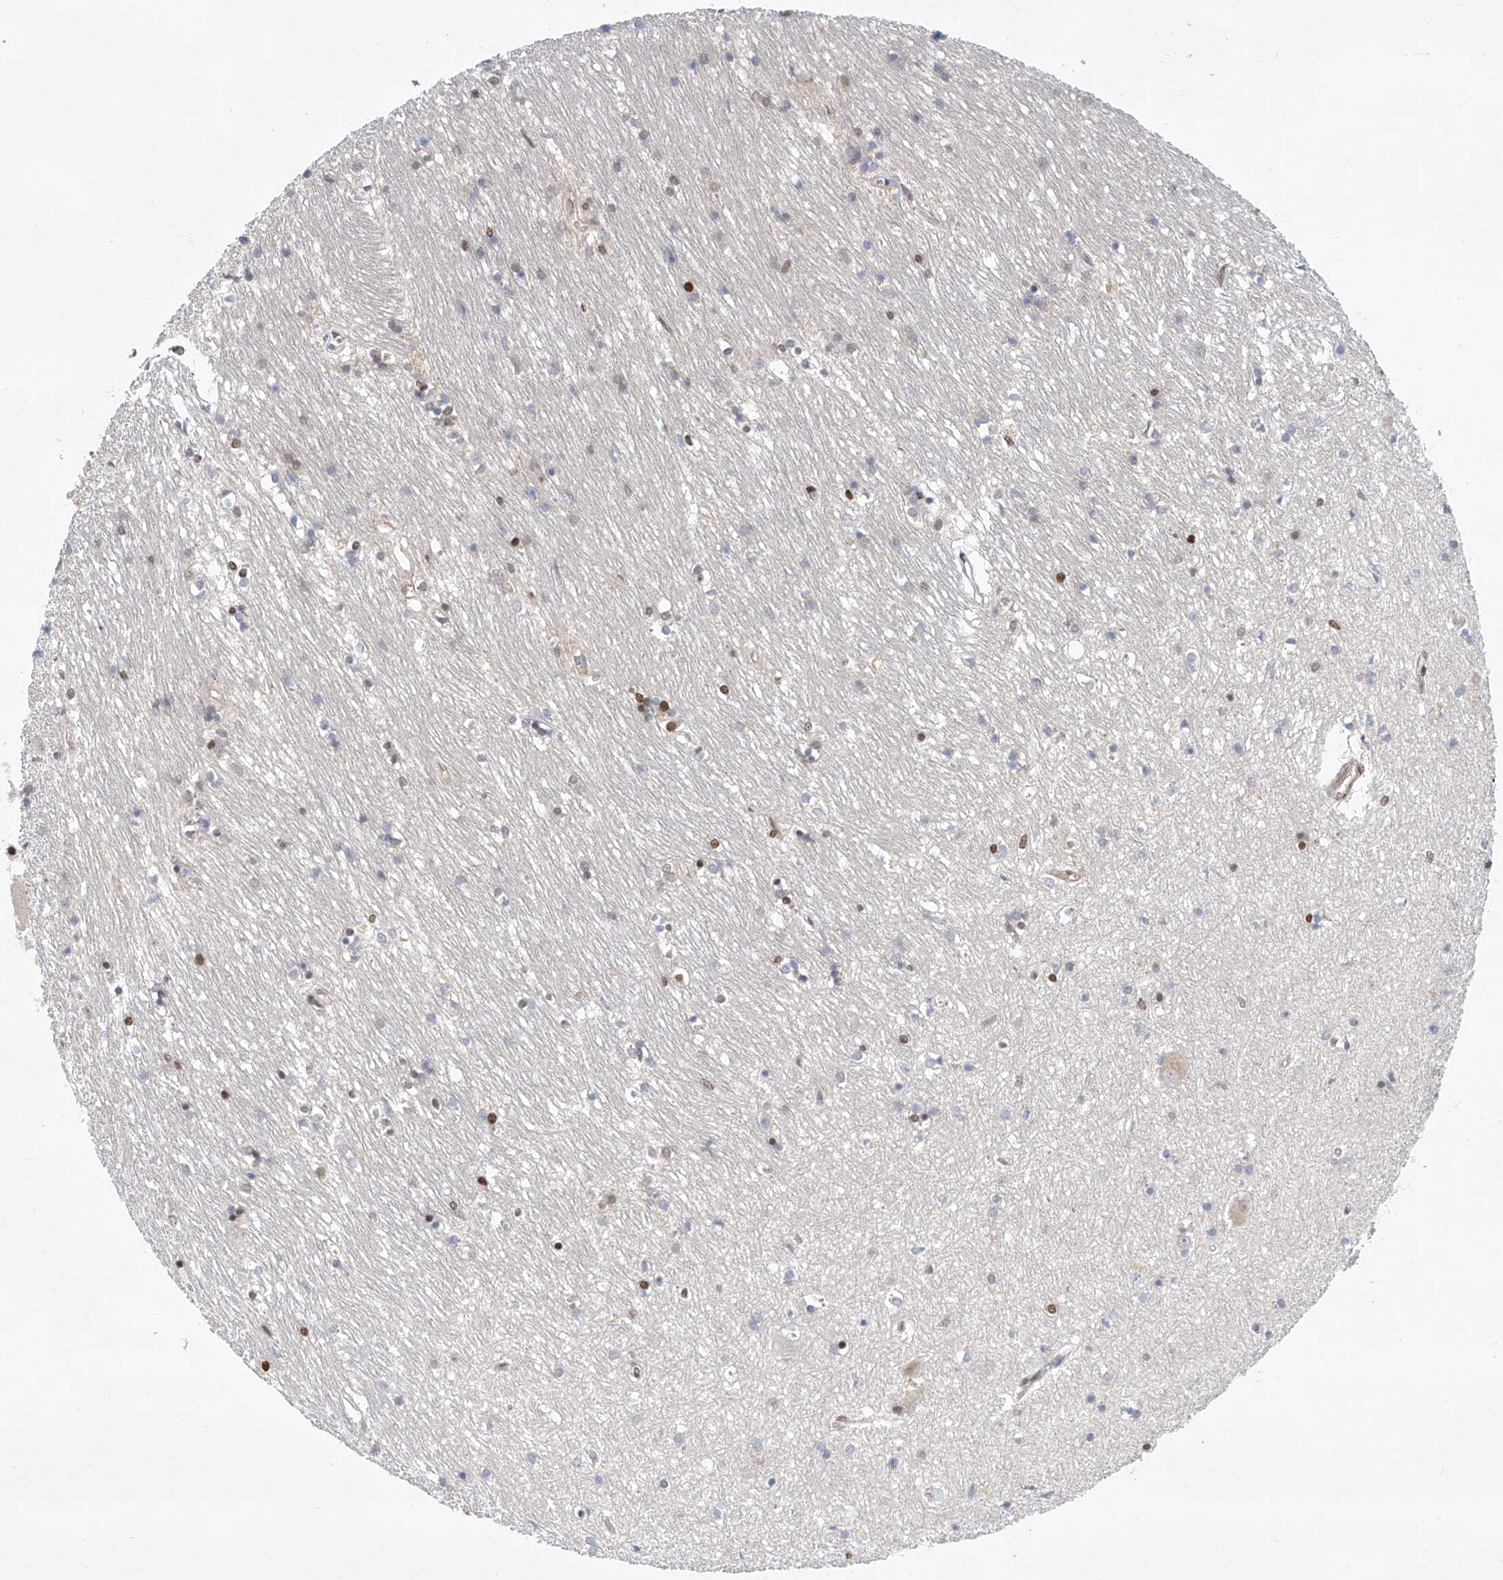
{"staining": {"intensity": "moderate", "quantity": "<25%", "location": "nuclear"}, "tissue": "hippocampus", "cell_type": "Glial cells", "image_type": "normal", "snomed": [{"axis": "morphology", "description": "Normal tissue, NOS"}, {"axis": "topography", "description": "Hippocampus"}], "caption": "High-power microscopy captured an immunohistochemistry (IHC) image of normal hippocampus, revealing moderate nuclear staining in approximately <25% of glial cells. The staining was performed using DAB, with brown indicating positive protein expression. Nuclei are stained blue with hematoxylin.", "gene": "ZNF470", "patient": {"sex": "male", "age": 70}}